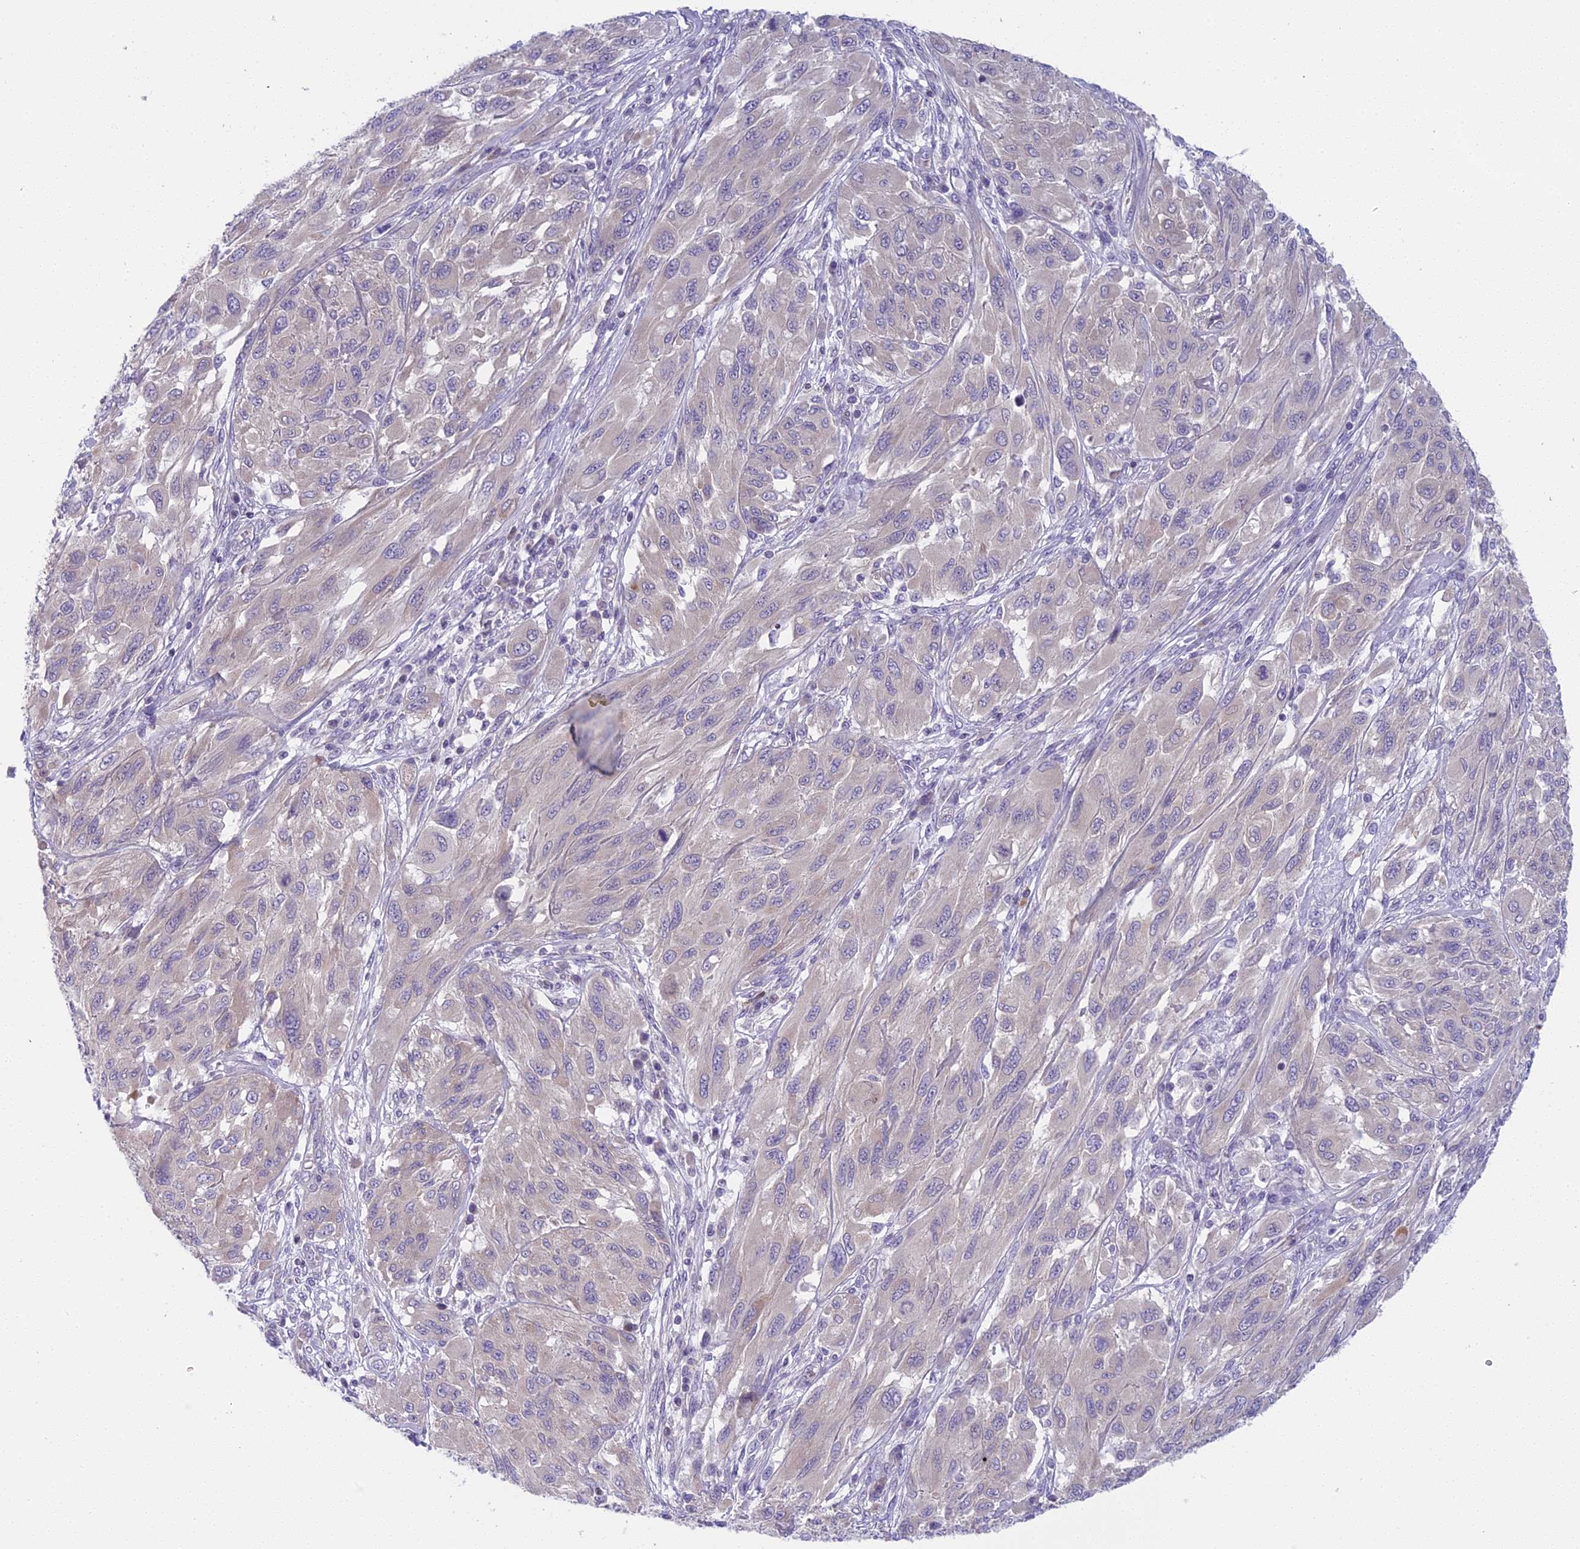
{"staining": {"intensity": "negative", "quantity": "none", "location": "none"}, "tissue": "melanoma", "cell_type": "Tumor cells", "image_type": "cancer", "snomed": [{"axis": "morphology", "description": "Malignant melanoma, NOS"}, {"axis": "topography", "description": "Skin"}], "caption": "Tumor cells show no significant protein expression in malignant melanoma.", "gene": "ARHGEF37", "patient": {"sex": "female", "age": 91}}